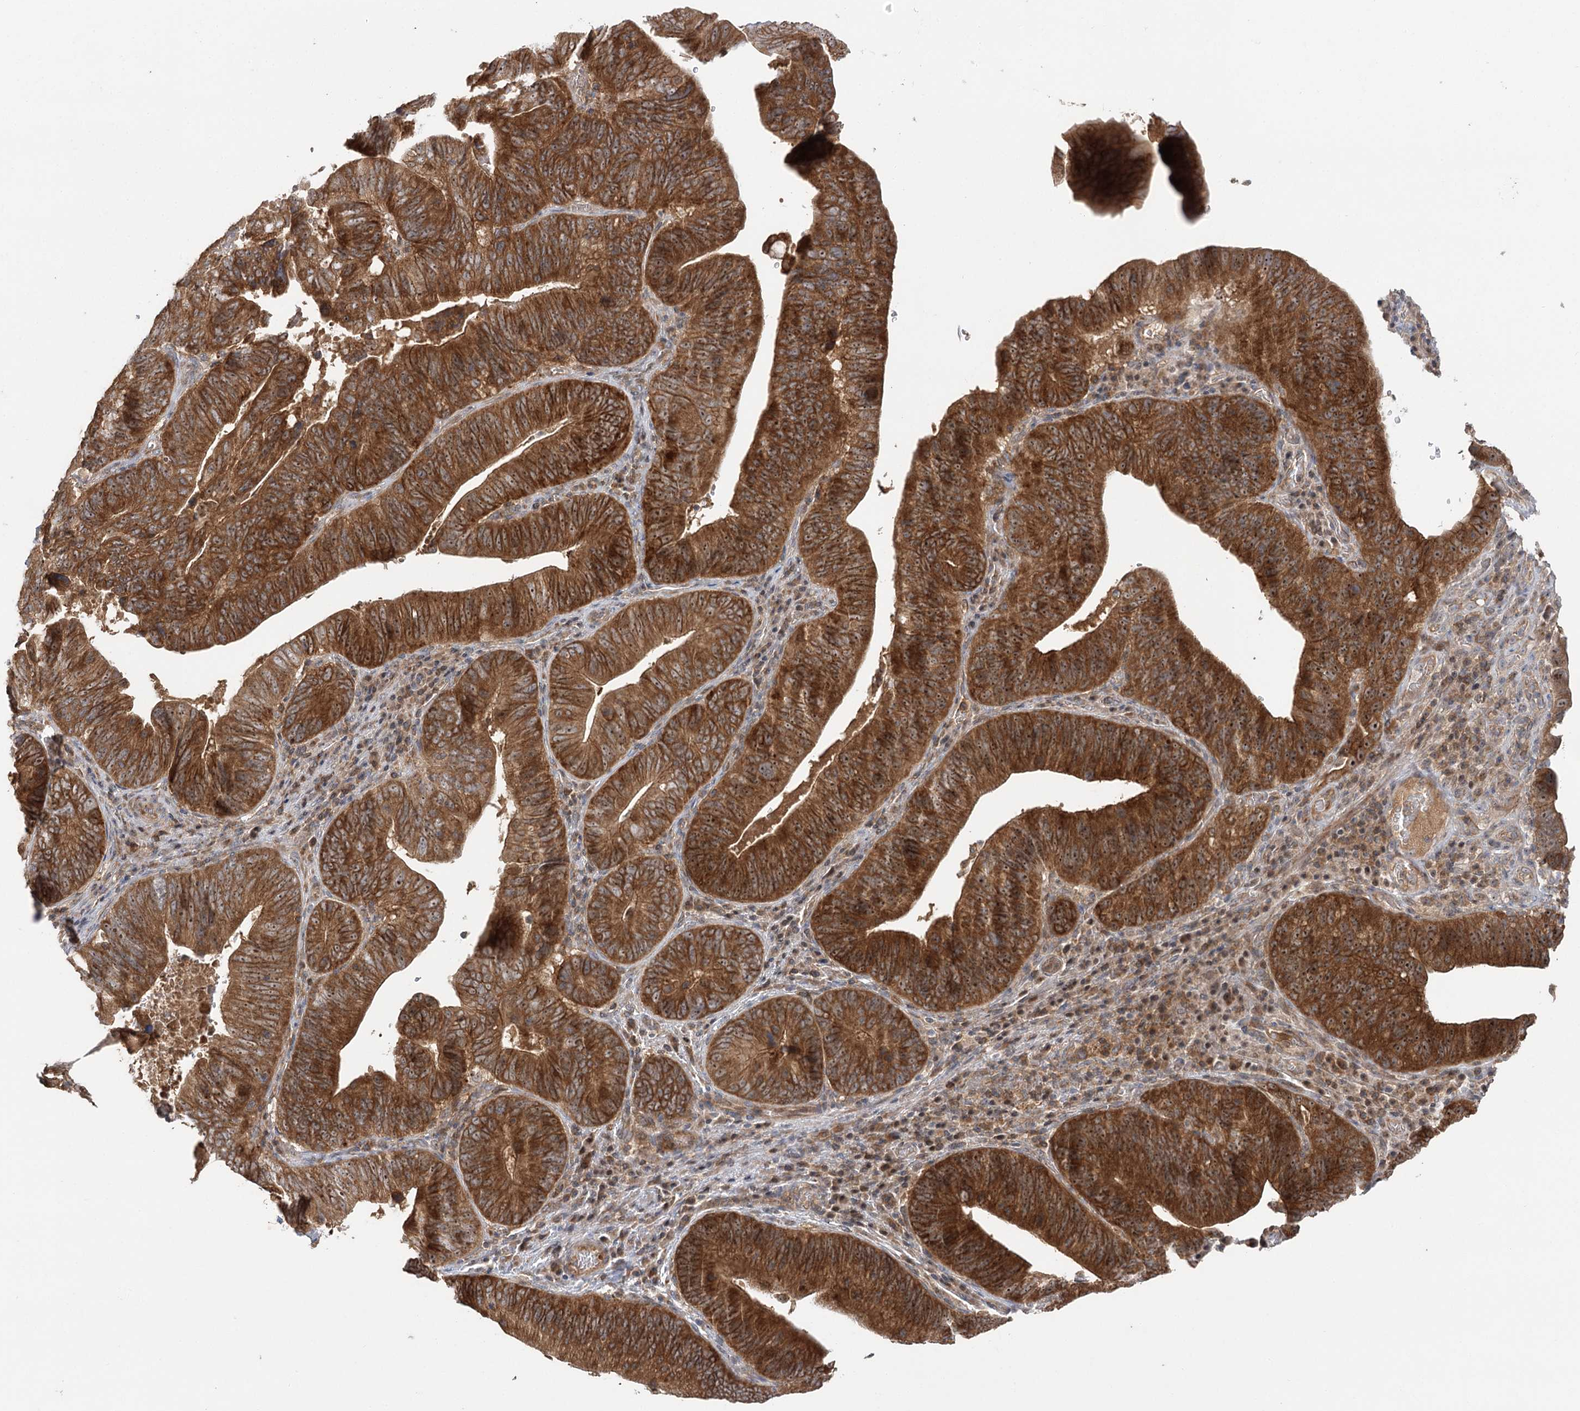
{"staining": {"intensity": "strong", "quantity": ">75%", "location": "cytoplasmic/membranous,nuclear"}, "tissue": "pancreatic cancer", "cell_type": "Tumor cells", "image_type": "cancer", "snomed": [{"axis": "morphology", "description": "Adenocarcinoma, NOS"}, {"axis": "topography", "description": "Pancreas"}], "caption": "This is a photomicrograph of immunohistochemistry staining of adenocarcinoma (pancreatic), which shows strong expression in the cytoplasmic/membranous and nuclear of tumor cells.", "gene": "RAPGEF6", "patient": {"sex": "male", "age": 63}}